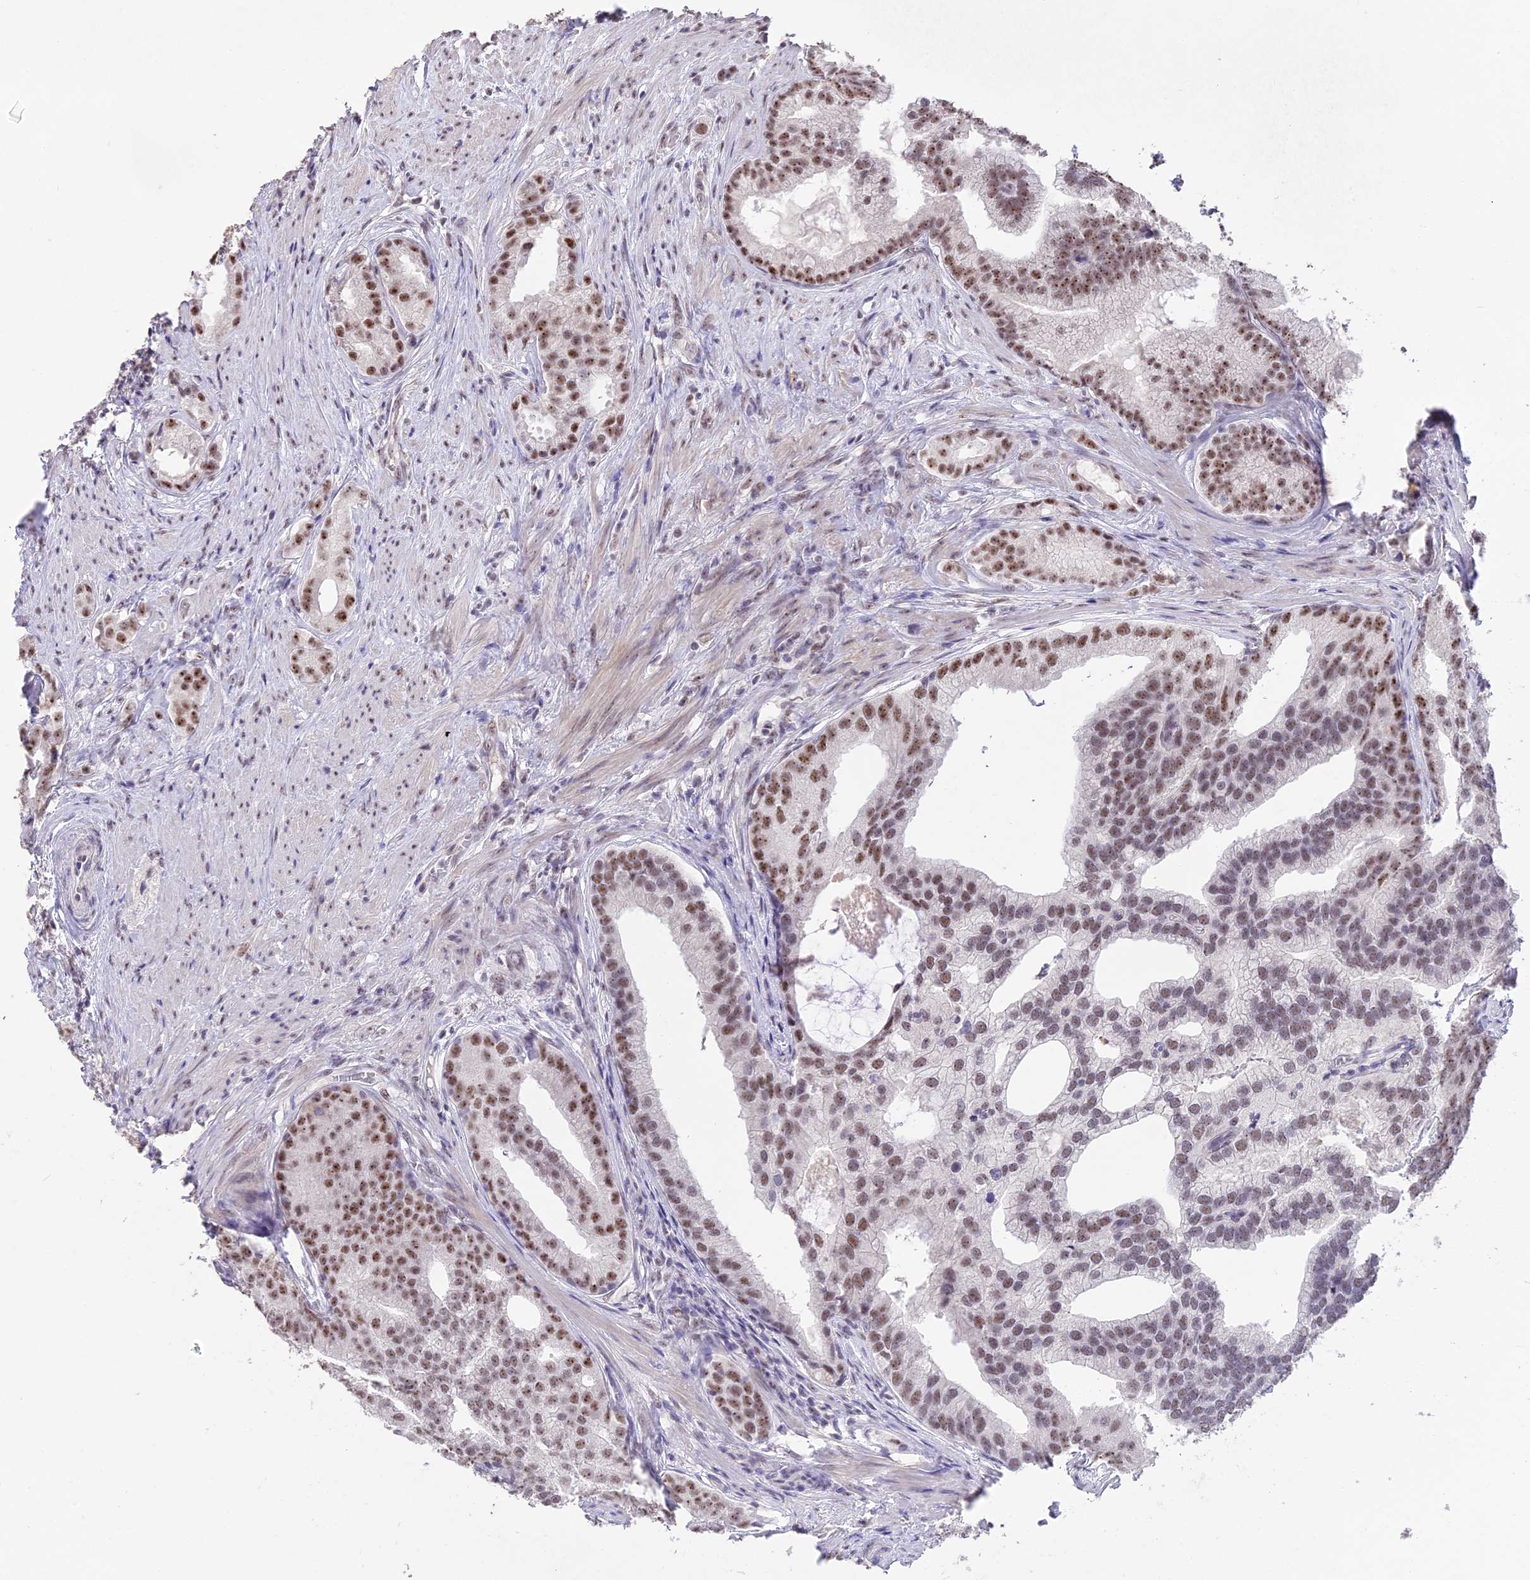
{"staining": {"intensity": "moderate", "quantity": ">75%", "location": "nuclear"}, "tissue": "prostate cancer", "cell_type": "Tumor cells", "image_type": "cancer", "snomed": [{"axis": "morphology", "description": "Adenocarcinoma, Low grade"}, {"axis": "topography", "description": "Prostate"}], "caption": "Moderate nuclear positivity is appreciated in about >75% of tumor cells in prostate cancer (low-grade adenocarcinoma).", "gene": "SETD2", "patient": {"sex": "male", "age": 71}}